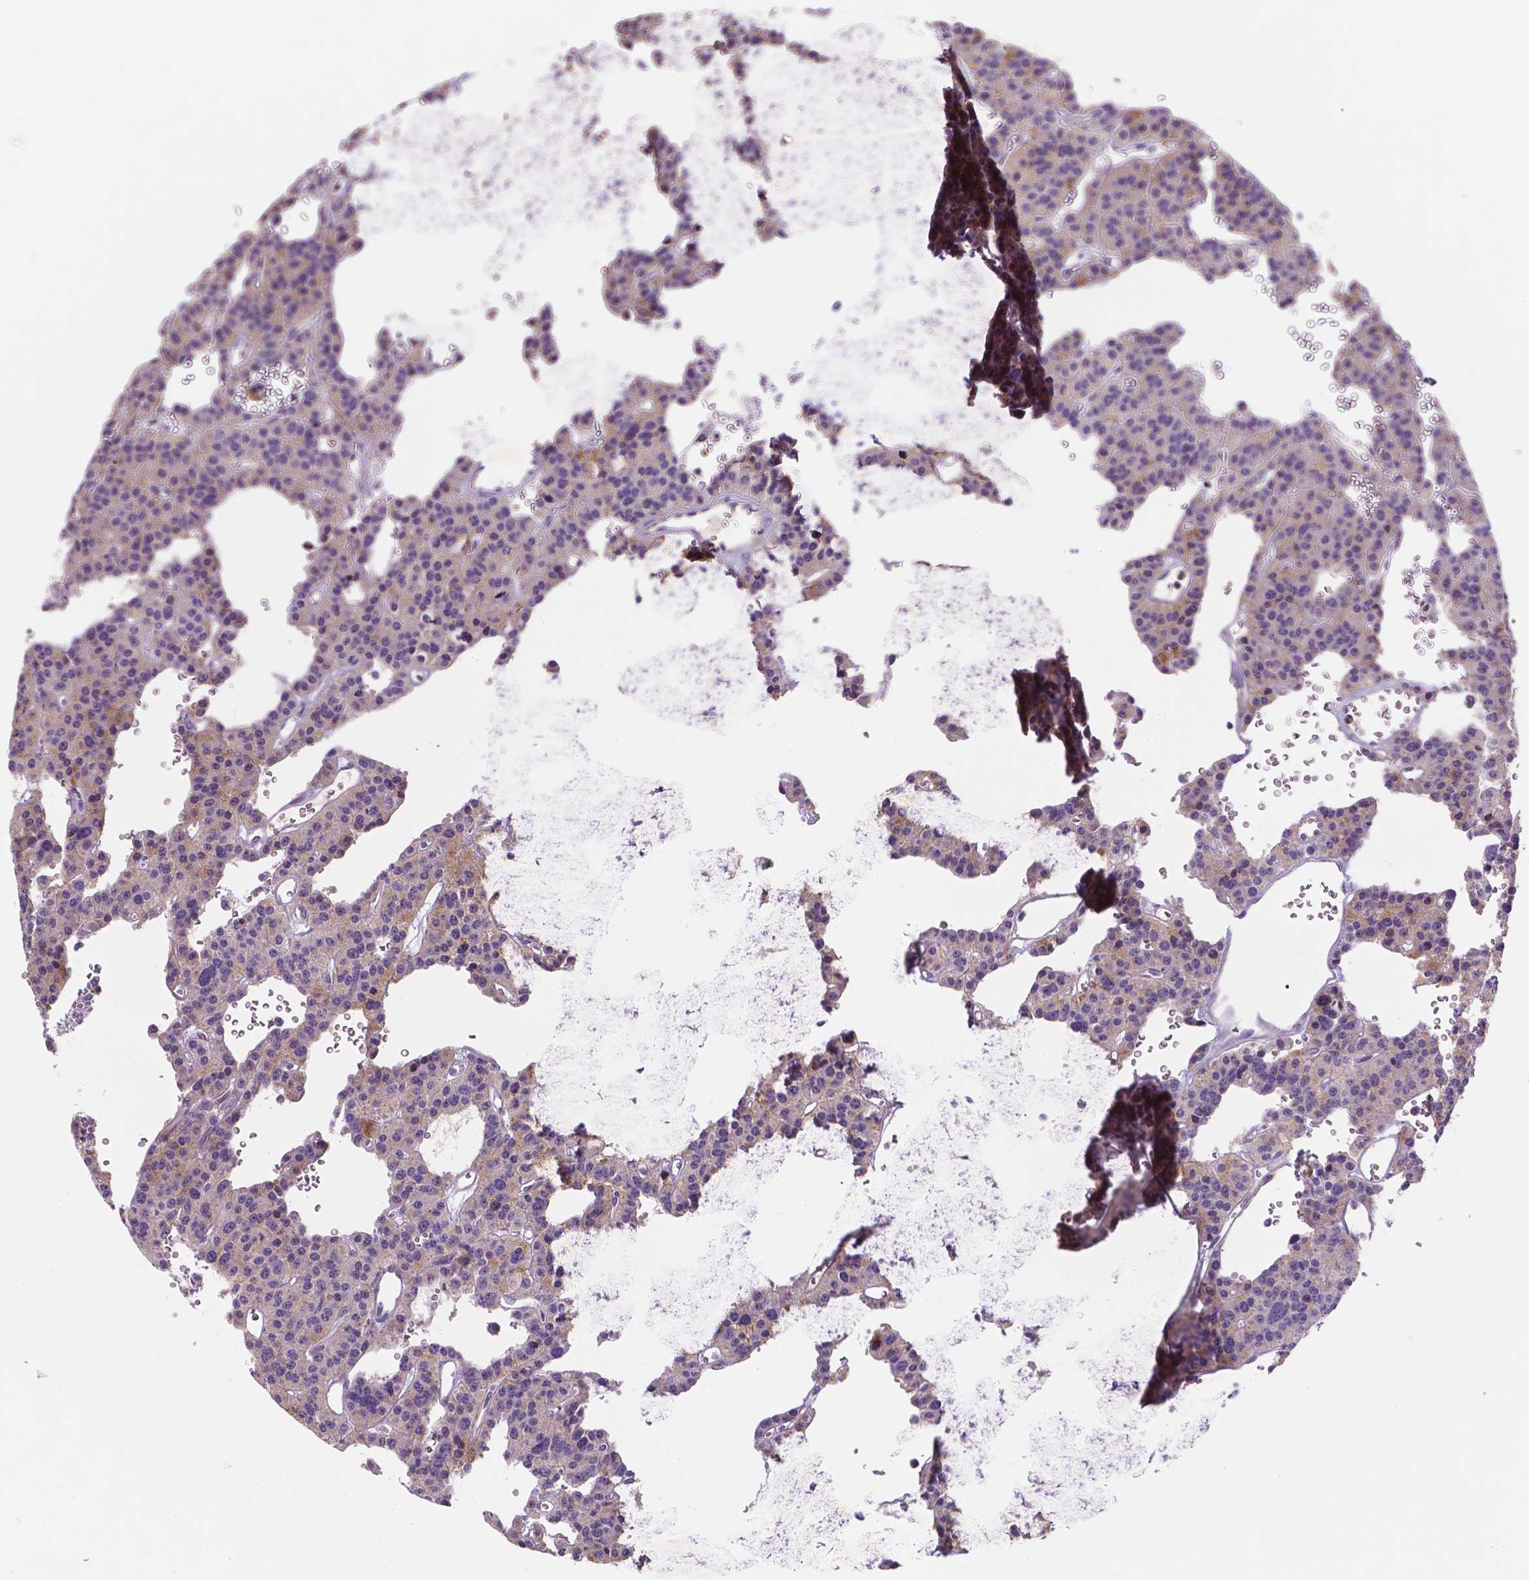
{"staining": {"intensity": "weak", "quantity": ">75%", "location": "cytoplasmic/membranous"}, "tissue": "carcinoid", "cell_type": "Tumor cells", "image_type": "cancer", "snomed": [{"axis": "morphology", "description": "Carcinoid, malignant, NOS"}, {"axis": "topography", "description": "Lung"}], "caption": "High-magnification brightfield microscopy of malignant carcinoid stained with DAB (brown) and counterstained with hematoxylin (blue). tumor cells exhibit weak cytoplasmic/membranous staining is identified in about>75% of cells. Using DAB (3,3'-diaminobenzidine) (brown) and hematoxylin (blue) stains, captured at high magnification using brightfield microscopy.", "gene": "TM4SF20", "patient": {"sex": "female", "age": 71}}